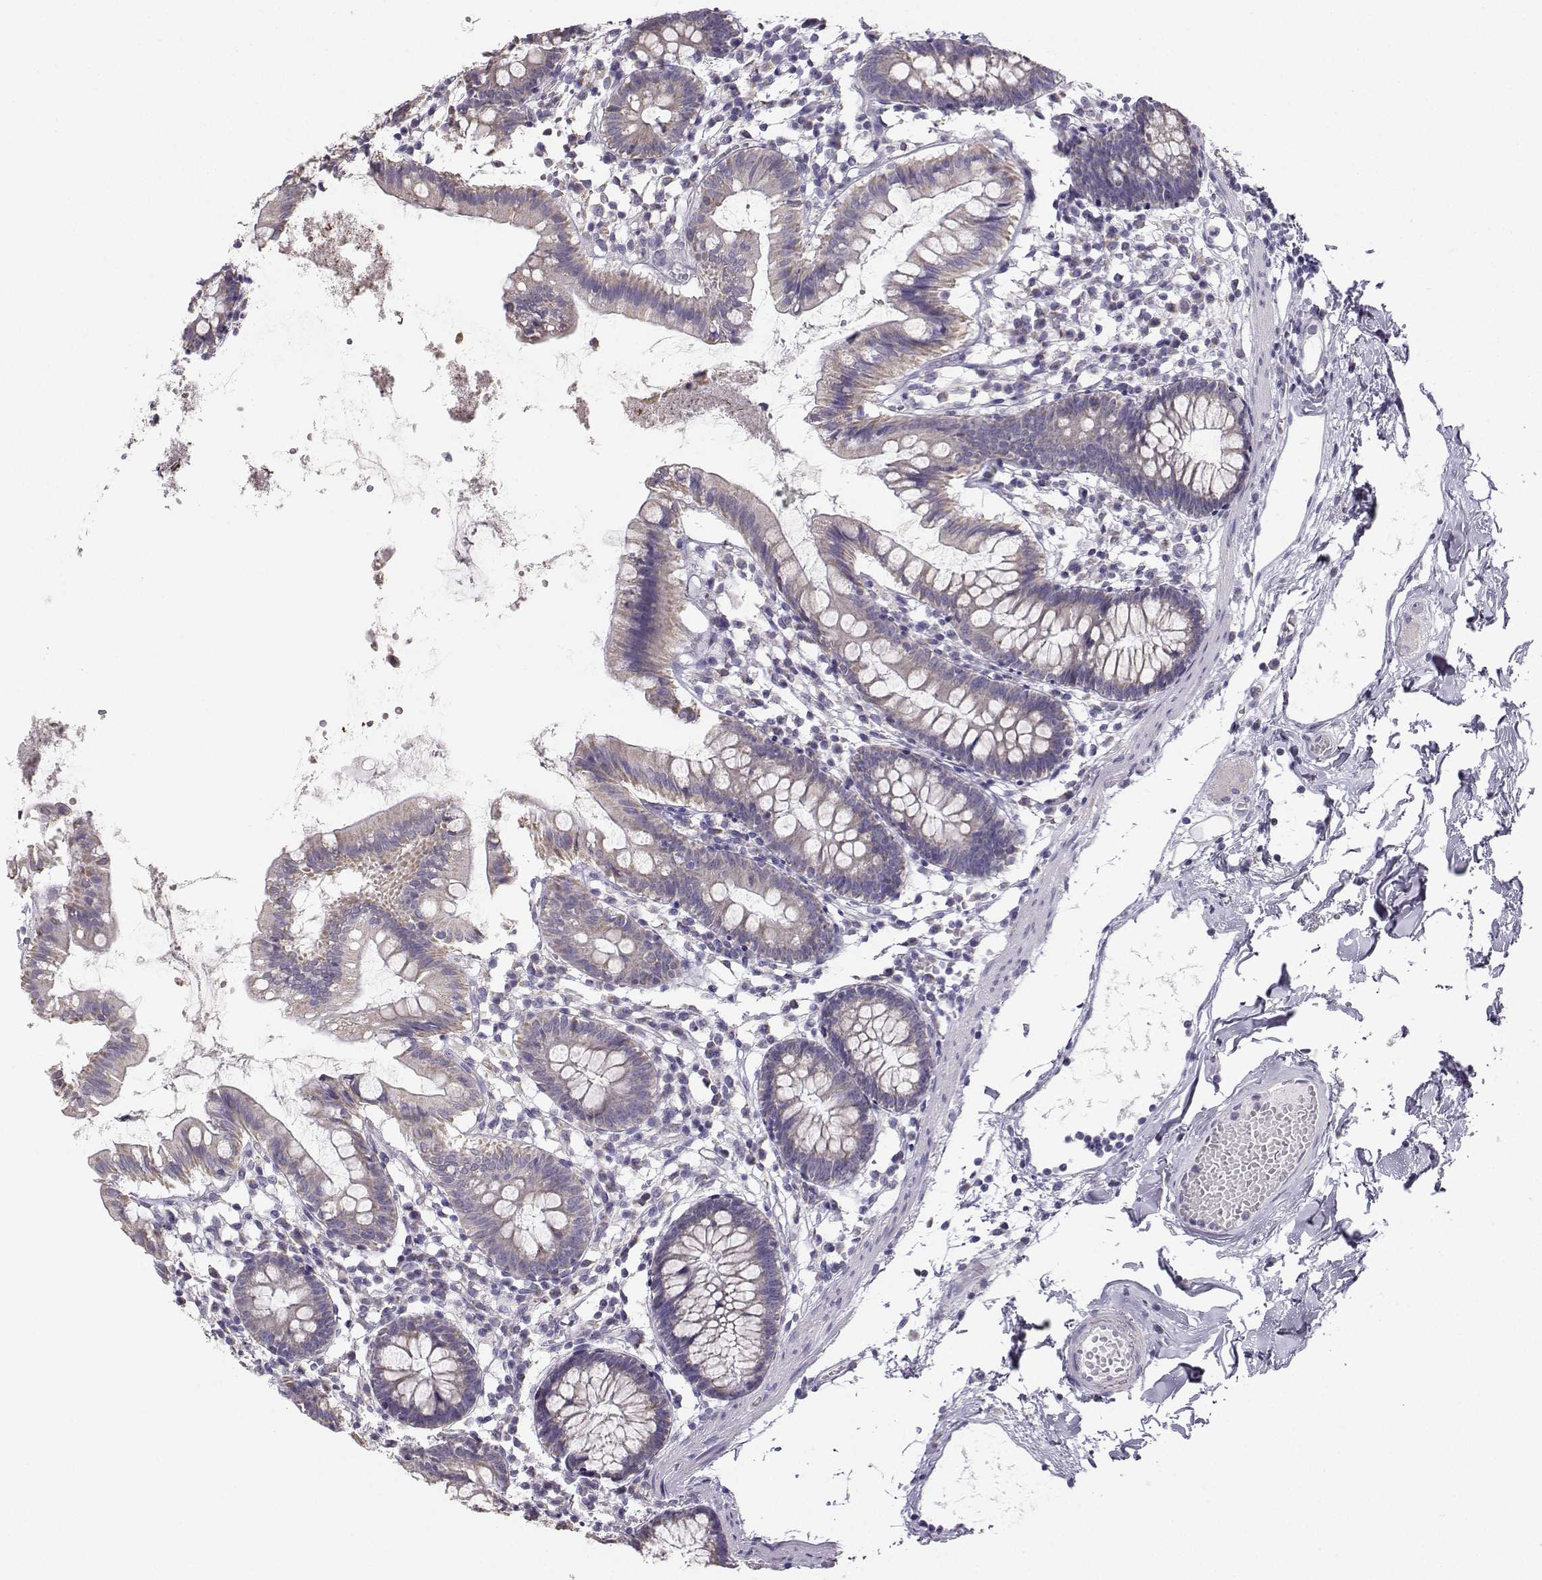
{"staining": {"intensity": "weak", "quantity": "<25%", "location": "cytoplasmic/membranous"}, "tissue": "small intestine", "cell_type": "Glandular cells", "image_type": "normal", "snomed": [{"axis": "morphology", "description": "Normal tissue, NOS"}, {"axis": "topography", "description": "Small intestine"}], "caption": "Immunohistochemistry histopathology image of unremarkable small intestine: small intestine stained with DAB (3,3'-diaminobenzidine) demonstrates no significant protein positivity in glandular cells.", "gene": "AVP", "patient": {"sex": "female", "age": 90}}